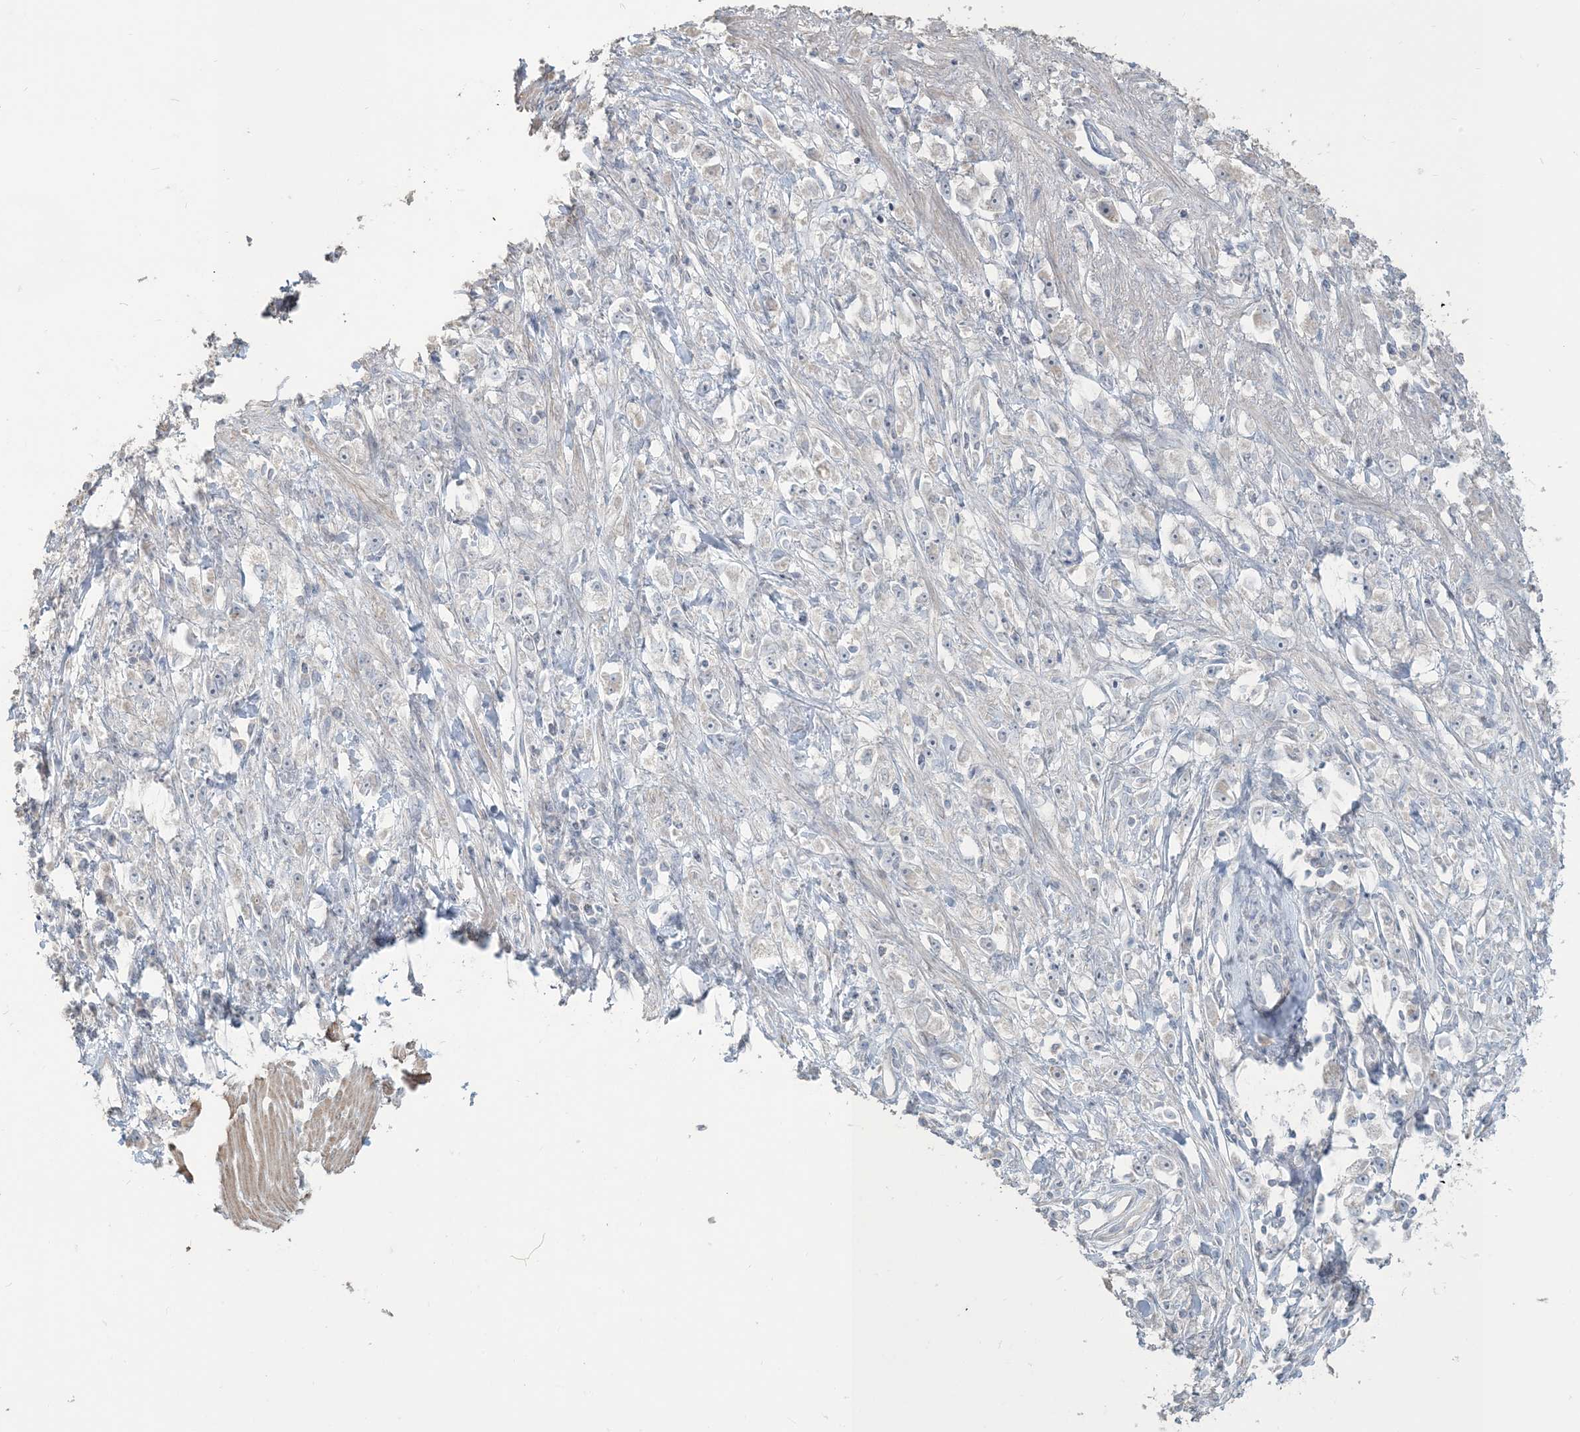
{"staining": {"intensity": "negative", "quantity": "none", "location": "none"}, "tissue": "stomach cancer", "cell_type": "Tumor cells", "image_type": "cancer", "snomed": [{"axis": "morphology", "description": "Adenocarcinoma, NOS"}, {"axis": "topography", "description": "Stomach"}], "caption": "DAB (3,3'-diaminobenzidine) immunohistochemical staining of human stomach adenocarcinoma reveals no significant staining in tumor cells.", "gene": "NPHS2", "patient": {"sex": "female", "age": 59}}